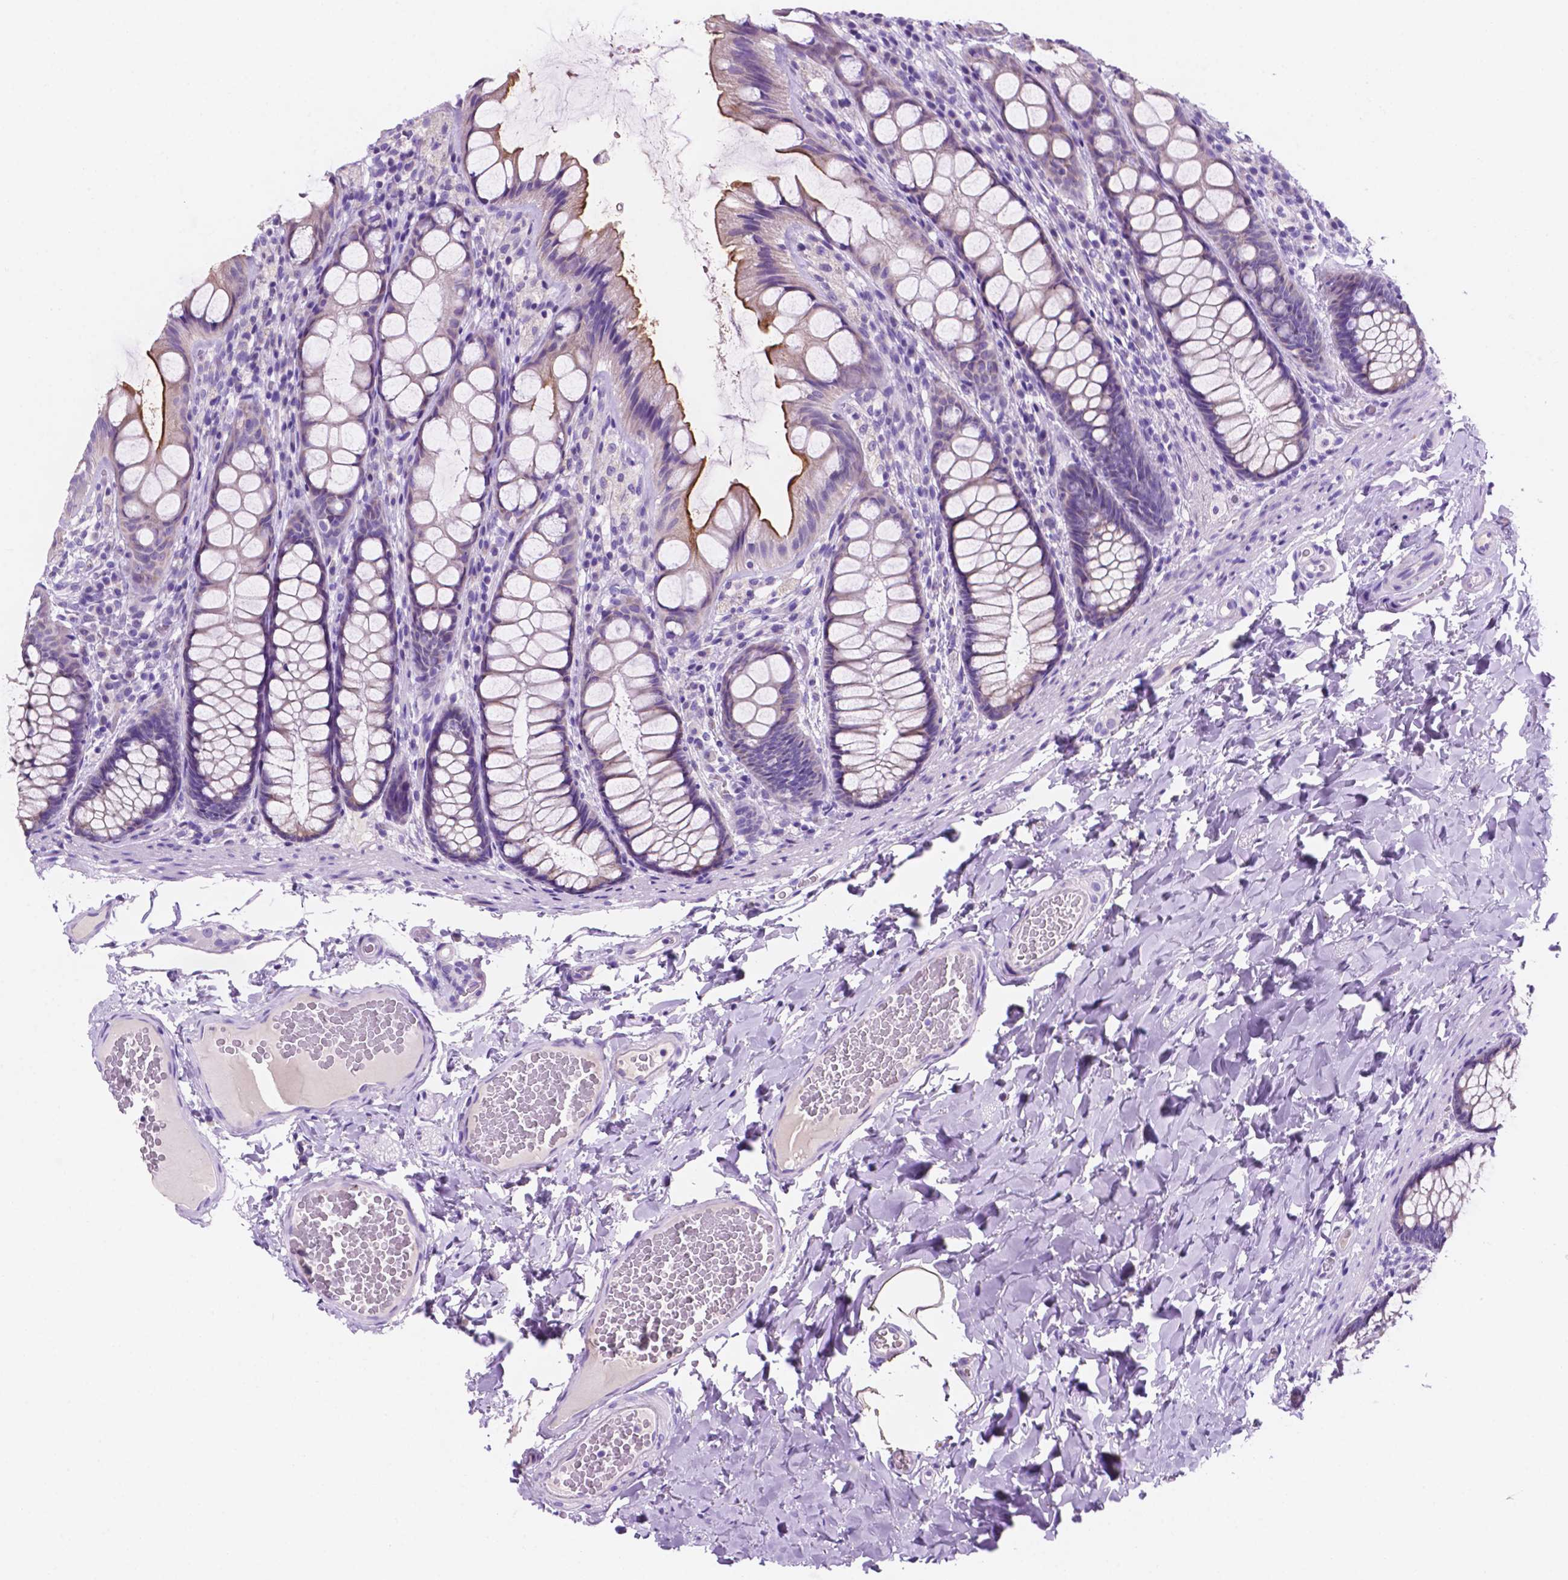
{"staining": {"intensity": "negative", "quantity": "none", "location": "none"}, "tissue": "colon", "cell_type": "Endothelial cells", "image_type": "normal", "snomed": [{"axis": "morphology", "description": "Normal tissue, NOS"}, {"axis": "topography", "description": "Colon"}], "caption": "An immunohistochemistry (IHC) photomicrograph of unremarkable colon is shown. There is no staining in endothelial cells of colon.", "gene": "CEACAM7", "patient": {"sex": "male", "age": 47}}